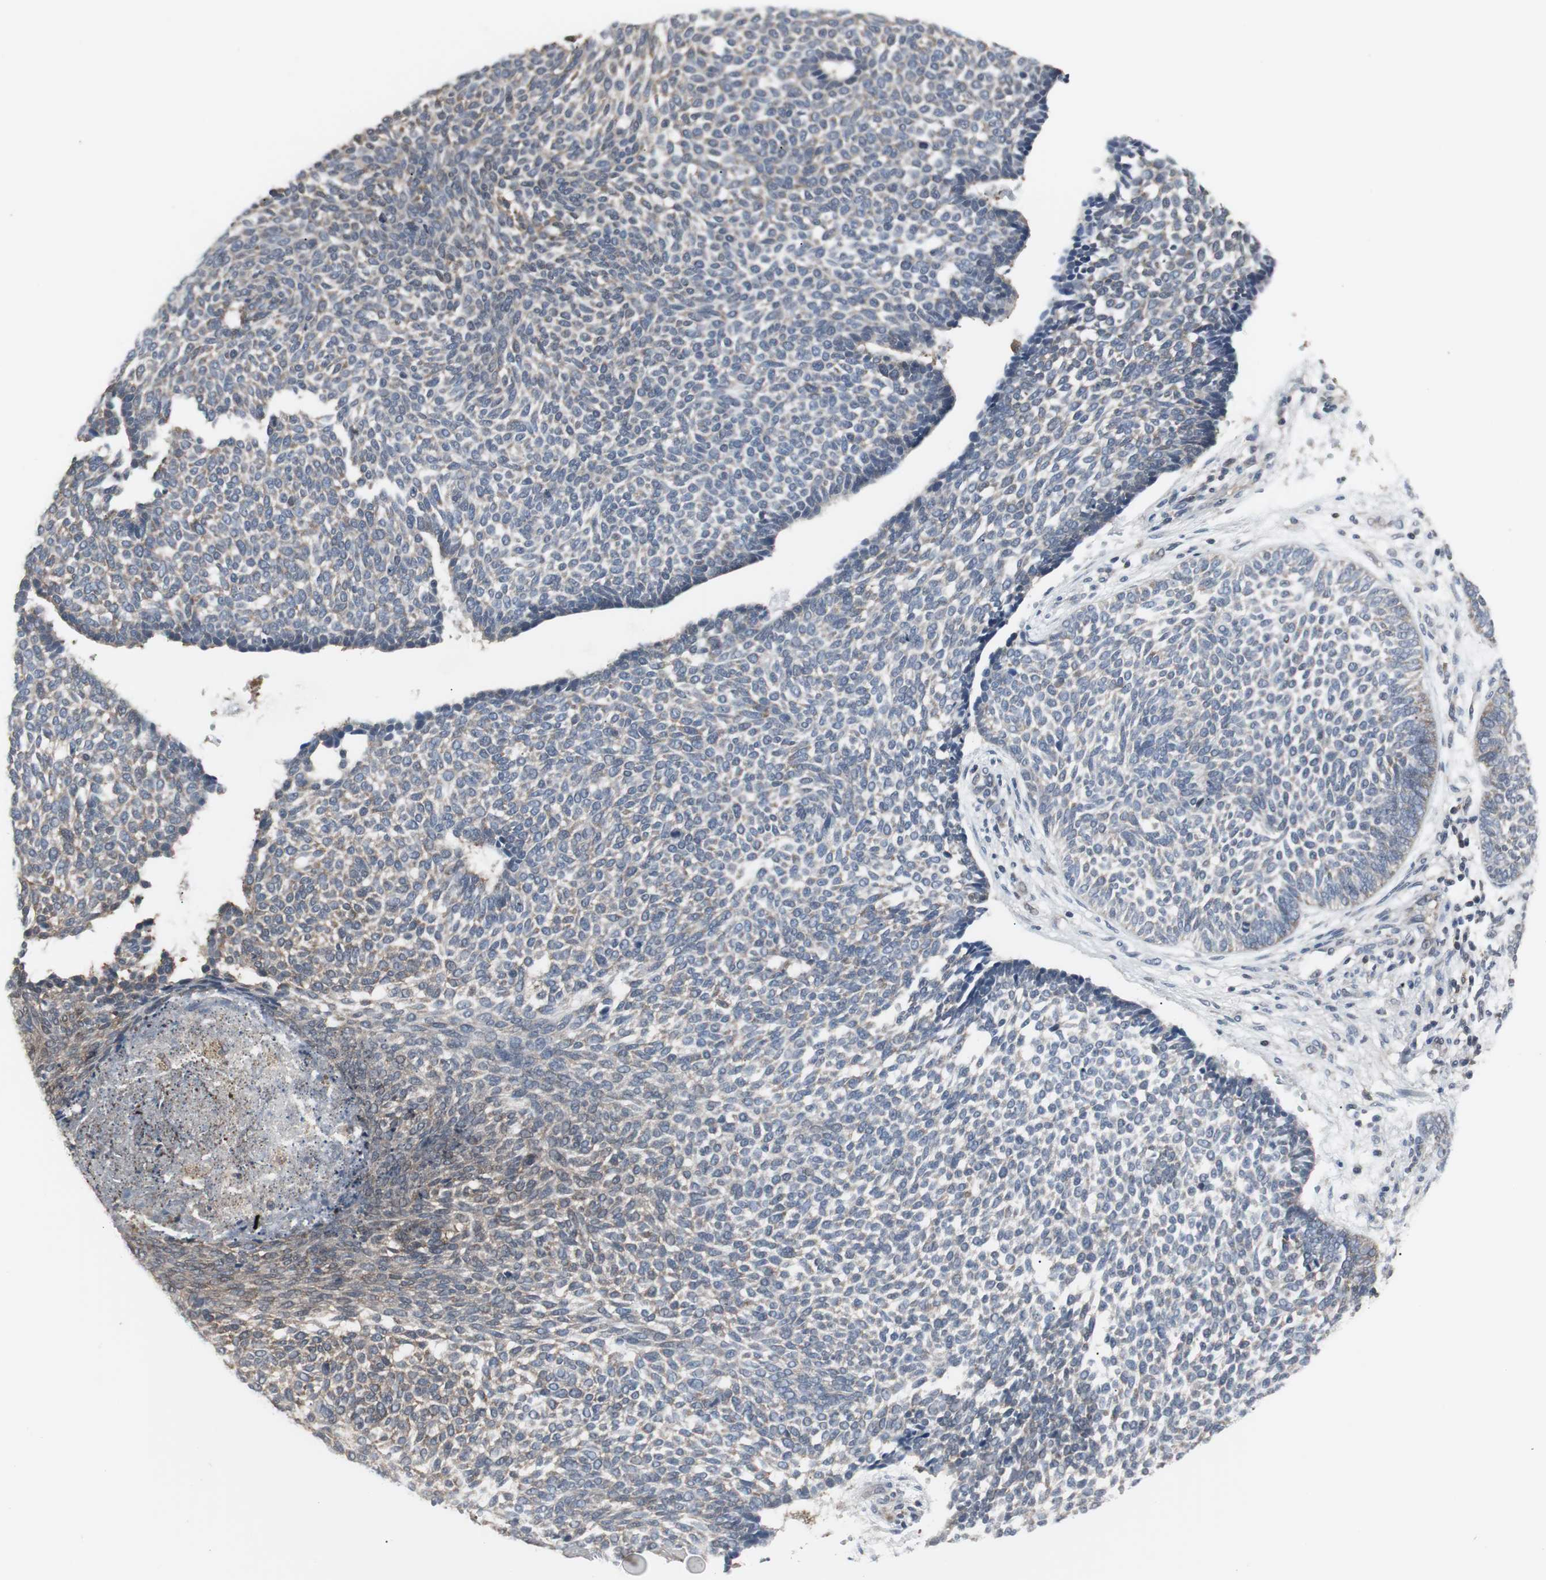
{"staining": {"intensity": "weak", "quantity": "25%-75%", "location": "cytoplasmic/membranous"}, "tissue": "skin cancer", "cell_type": "Tumor cells", "image_type": "cancer", "snomed": [{"axis": "morphology", "description": "Normal tissue, NOS"}, {"axis": "morphology", "description": "Basal cell carcinoma"}, {"axis": "topography", "description": "Skin"}], "caption": "A brown stain labels weak cytoplasmic/membranous expression of a protein in basal cell carcinoma (skin) tumor cells.", "gene": "ZSCAN22", "patient": {"sex": "male", "age": 87}}